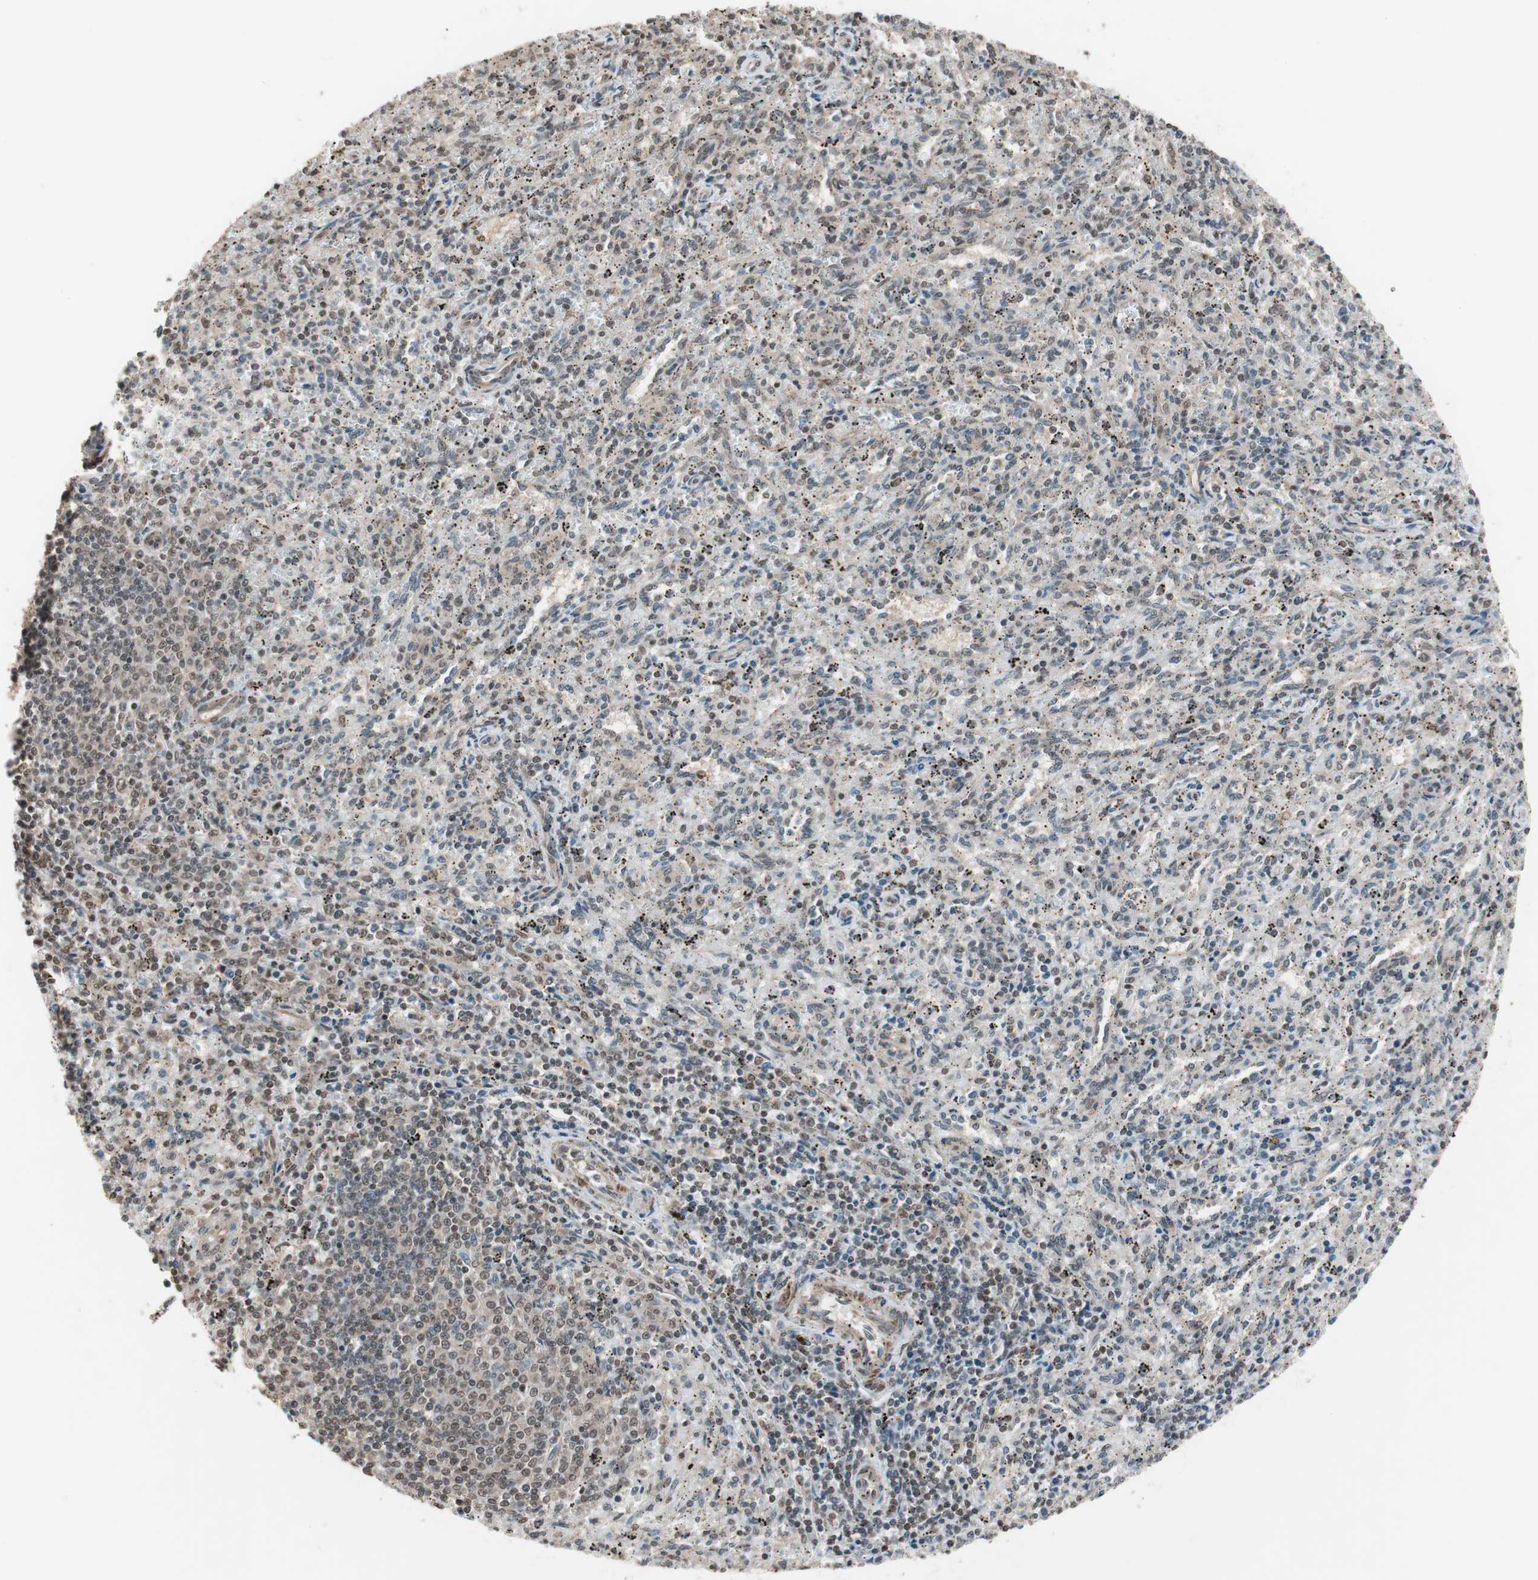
{"staining": {"intensity": "weak", "quantity": "<25%", "location": "nuclear"}, "tissue": "spleen", "cell_type": "Cells in red pulp", "image_type": "normal", "snomed": [{"axis": "morphology", "description": "Normal tissue, NOS"}, {"axis": "topography", "description": "Spleen"}], "caption": "Immunohistochemical staining of benign spleen shows no significant staining in cells in red pulp. Brightfield microscopy of IHC stained with DAB (3,3'-diaminobenzidine) (brown) and hematoxylin (blue), captured at high magnification.", "gene": "DRAP1", "patient": {"sex": "female", "age": 10}}